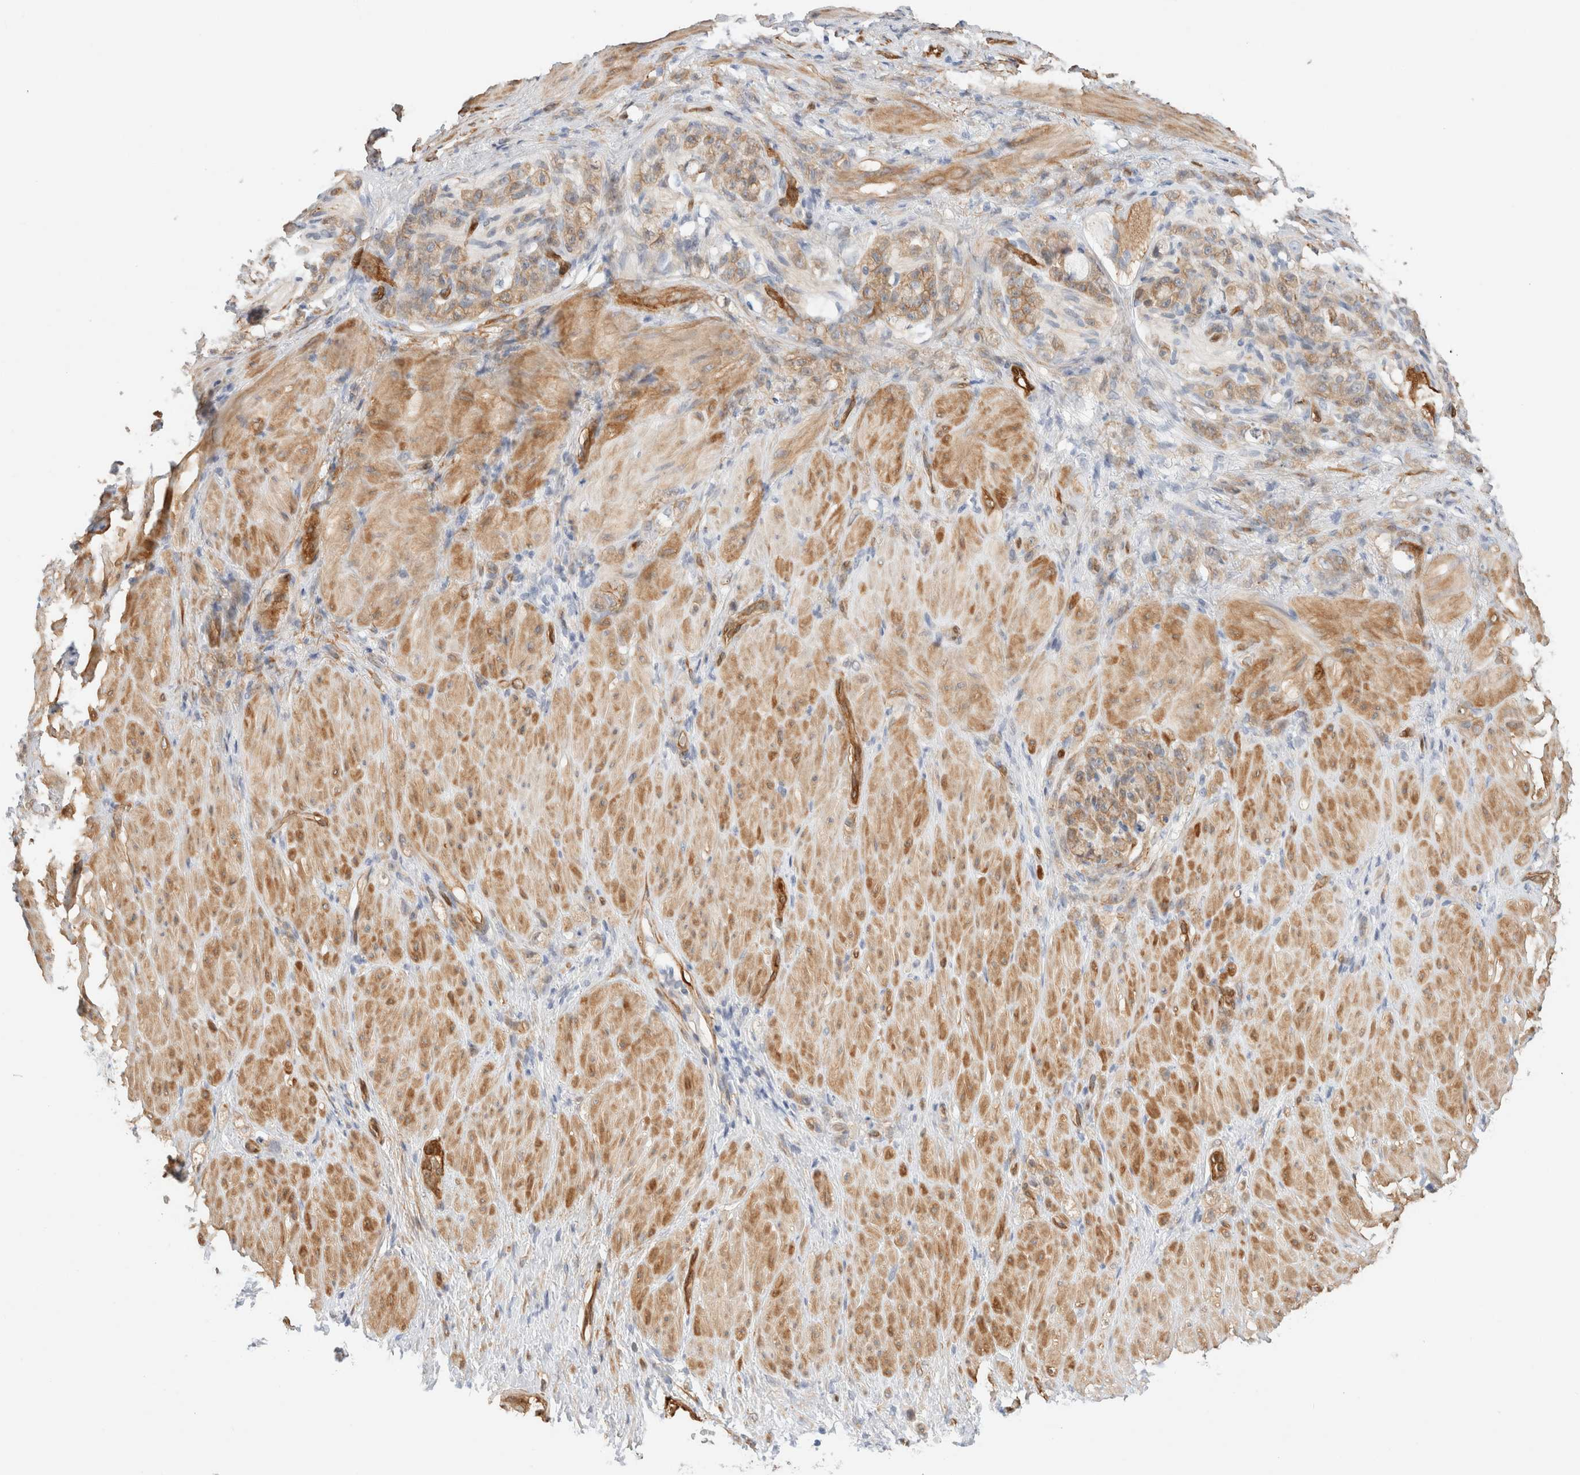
{"staining": {"intensity": "weak", "quantity": ">75%", "location": "cytoplasmic/membranous"}, "tissue": "stomach cancer", "cell_type": "Tumor cells", "image_type": "cancer", "snomed": [{"axis": "morphology", "description": "Normal tissue, NOS"}, {"axis": "morphology", "description": "Adenocarcinoma, NOS"}, {"axis": "topography", "description": "Stomach"}], "caption": "Immunohistochemistry (IHC) histopathology image of human stomach cancer (adenocarcinoma) stained for a protein (brown), which reveals low levels of weak cytoplasmic/membranous expression in about >75% of tumor cells.", "gene": "LMCD1", "patient": {"sex": "male", "age": 82}}